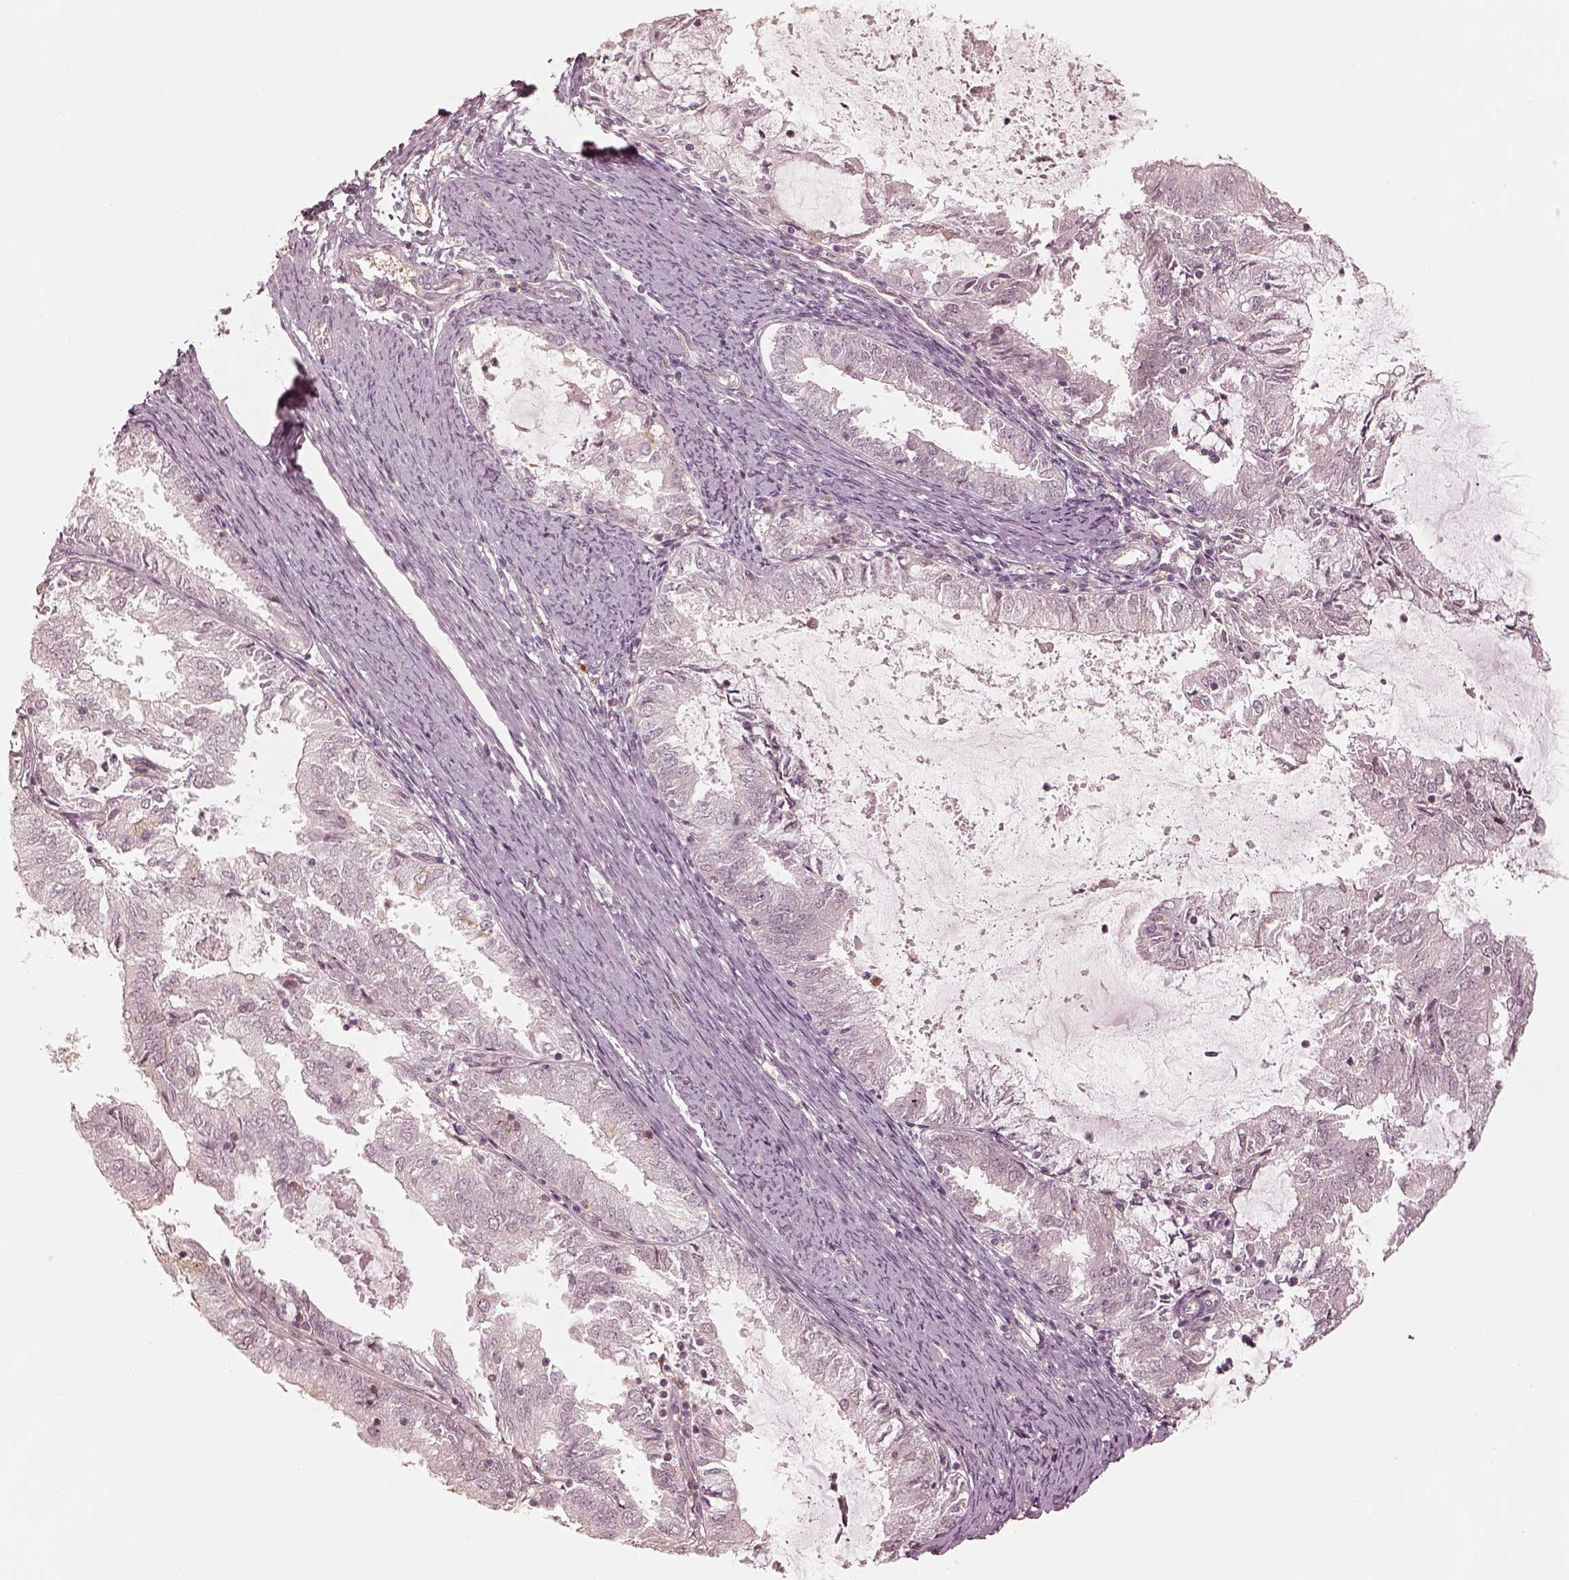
{"staining": {"intensity": "negative", "quantity": "none", "location": "none"}, "tissue": "endometrial cancer", "cell_type": "Tumor cells", "image_type": "cancer", "snomed": [{"axis": "morphology", "description": "Adenocarcinoma, NOS"}, {"axis": "topography", "description": "Endometrium"}], "caption": "IHC of endometrial adenocarcinoma reveals no staining in tumor cells.", "gene": "GORASP2", "patient": {"sex": "female", "age": 57}}